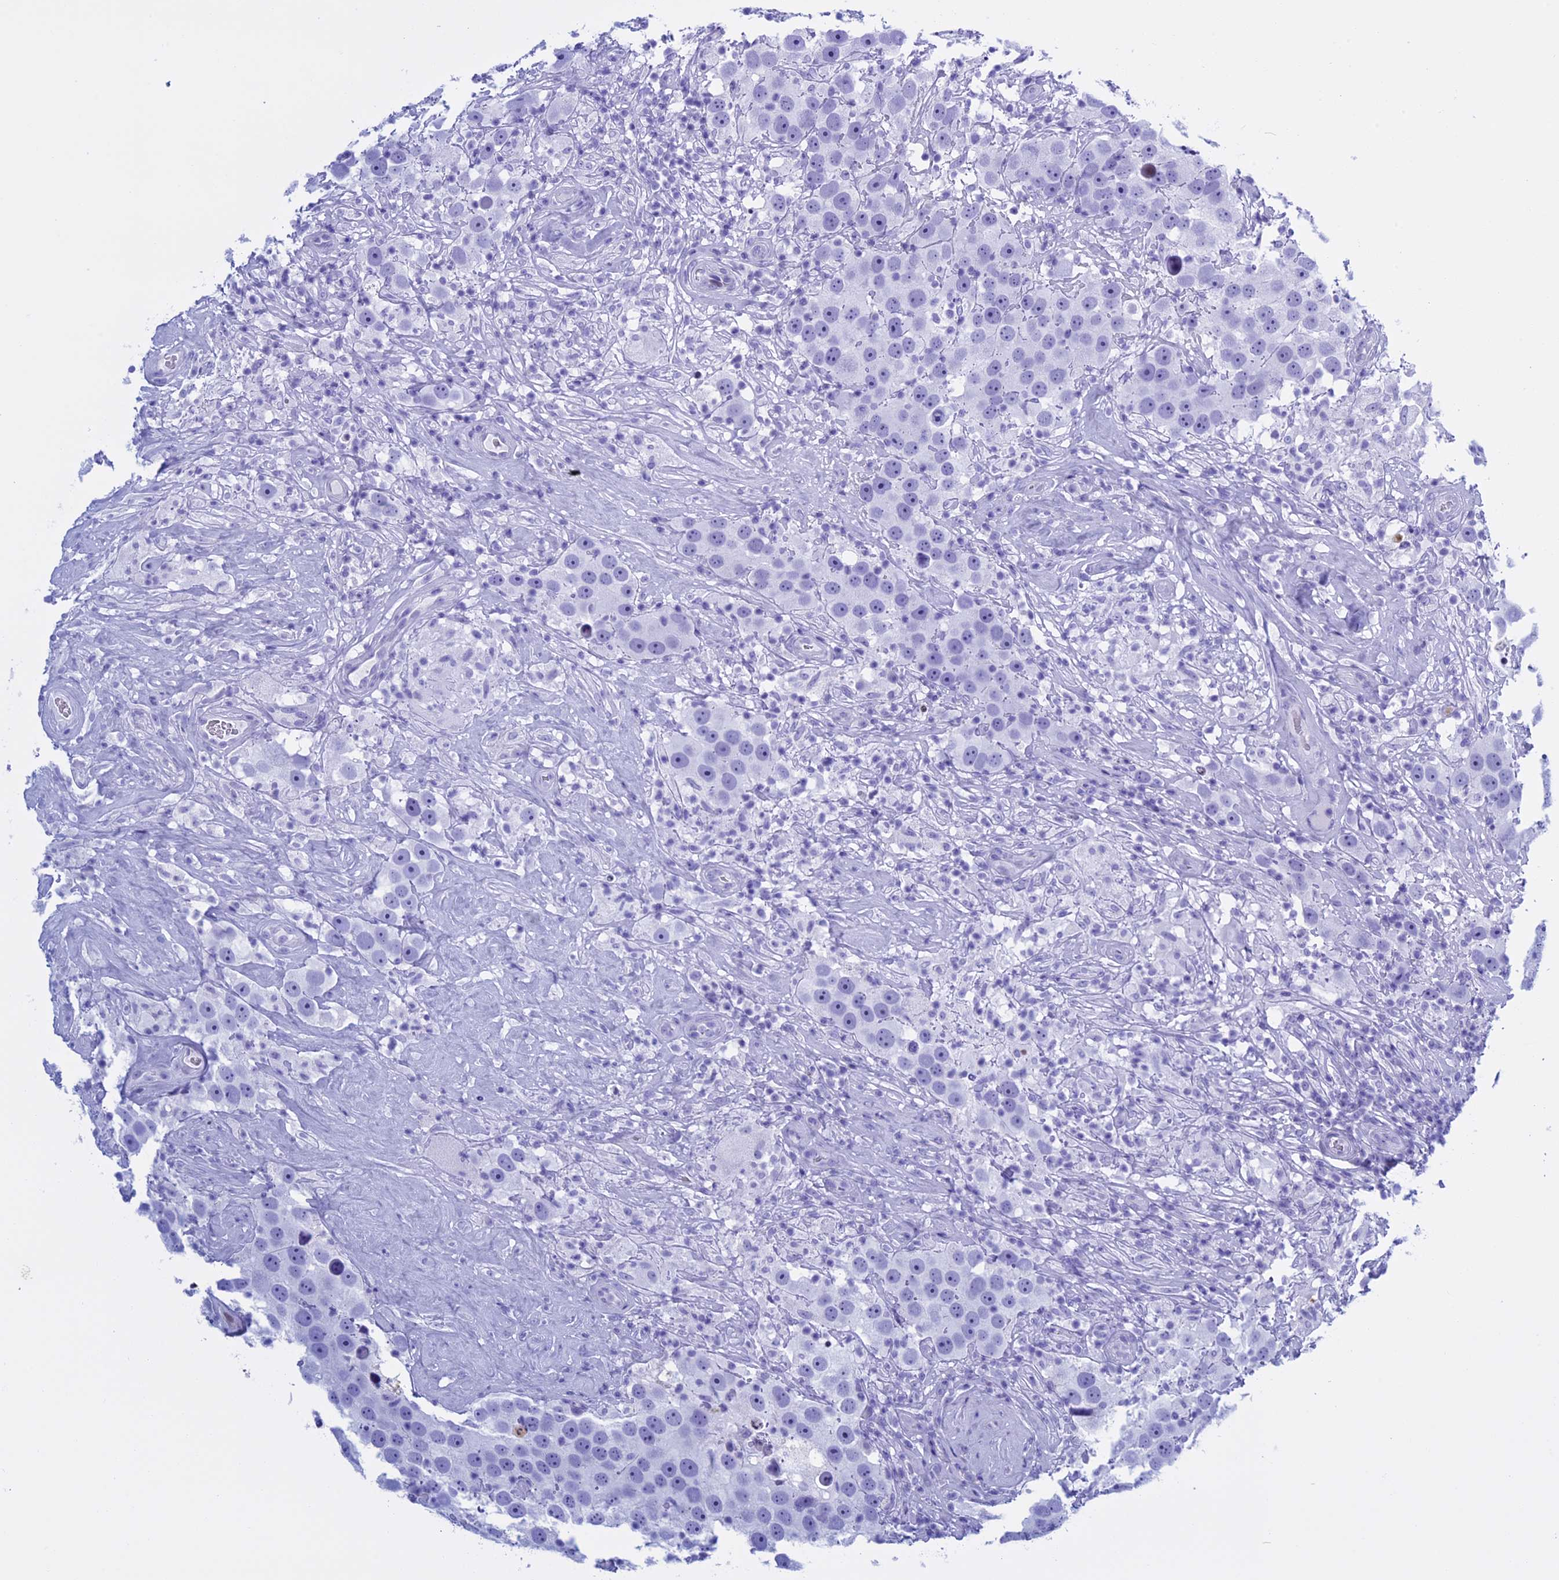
{"staining": {"intensity": "negative", "quantity": "none", "location": "none"}, "tissue": "testis cancer", "cell_type": "Tumor cells", "image_type": "cancer", "snomed": [{"axis": "morphology", "description": "Seminoma, NOS"}, {"axis": "topography", "description": "Testis"}], "caption": "DAB immunohistochemical staining of testis cancer (seminoma) reveals no significant positivity in tumor cells.", "gene": "KCTD21", "patient": {"sex": "male", "age": 49}}